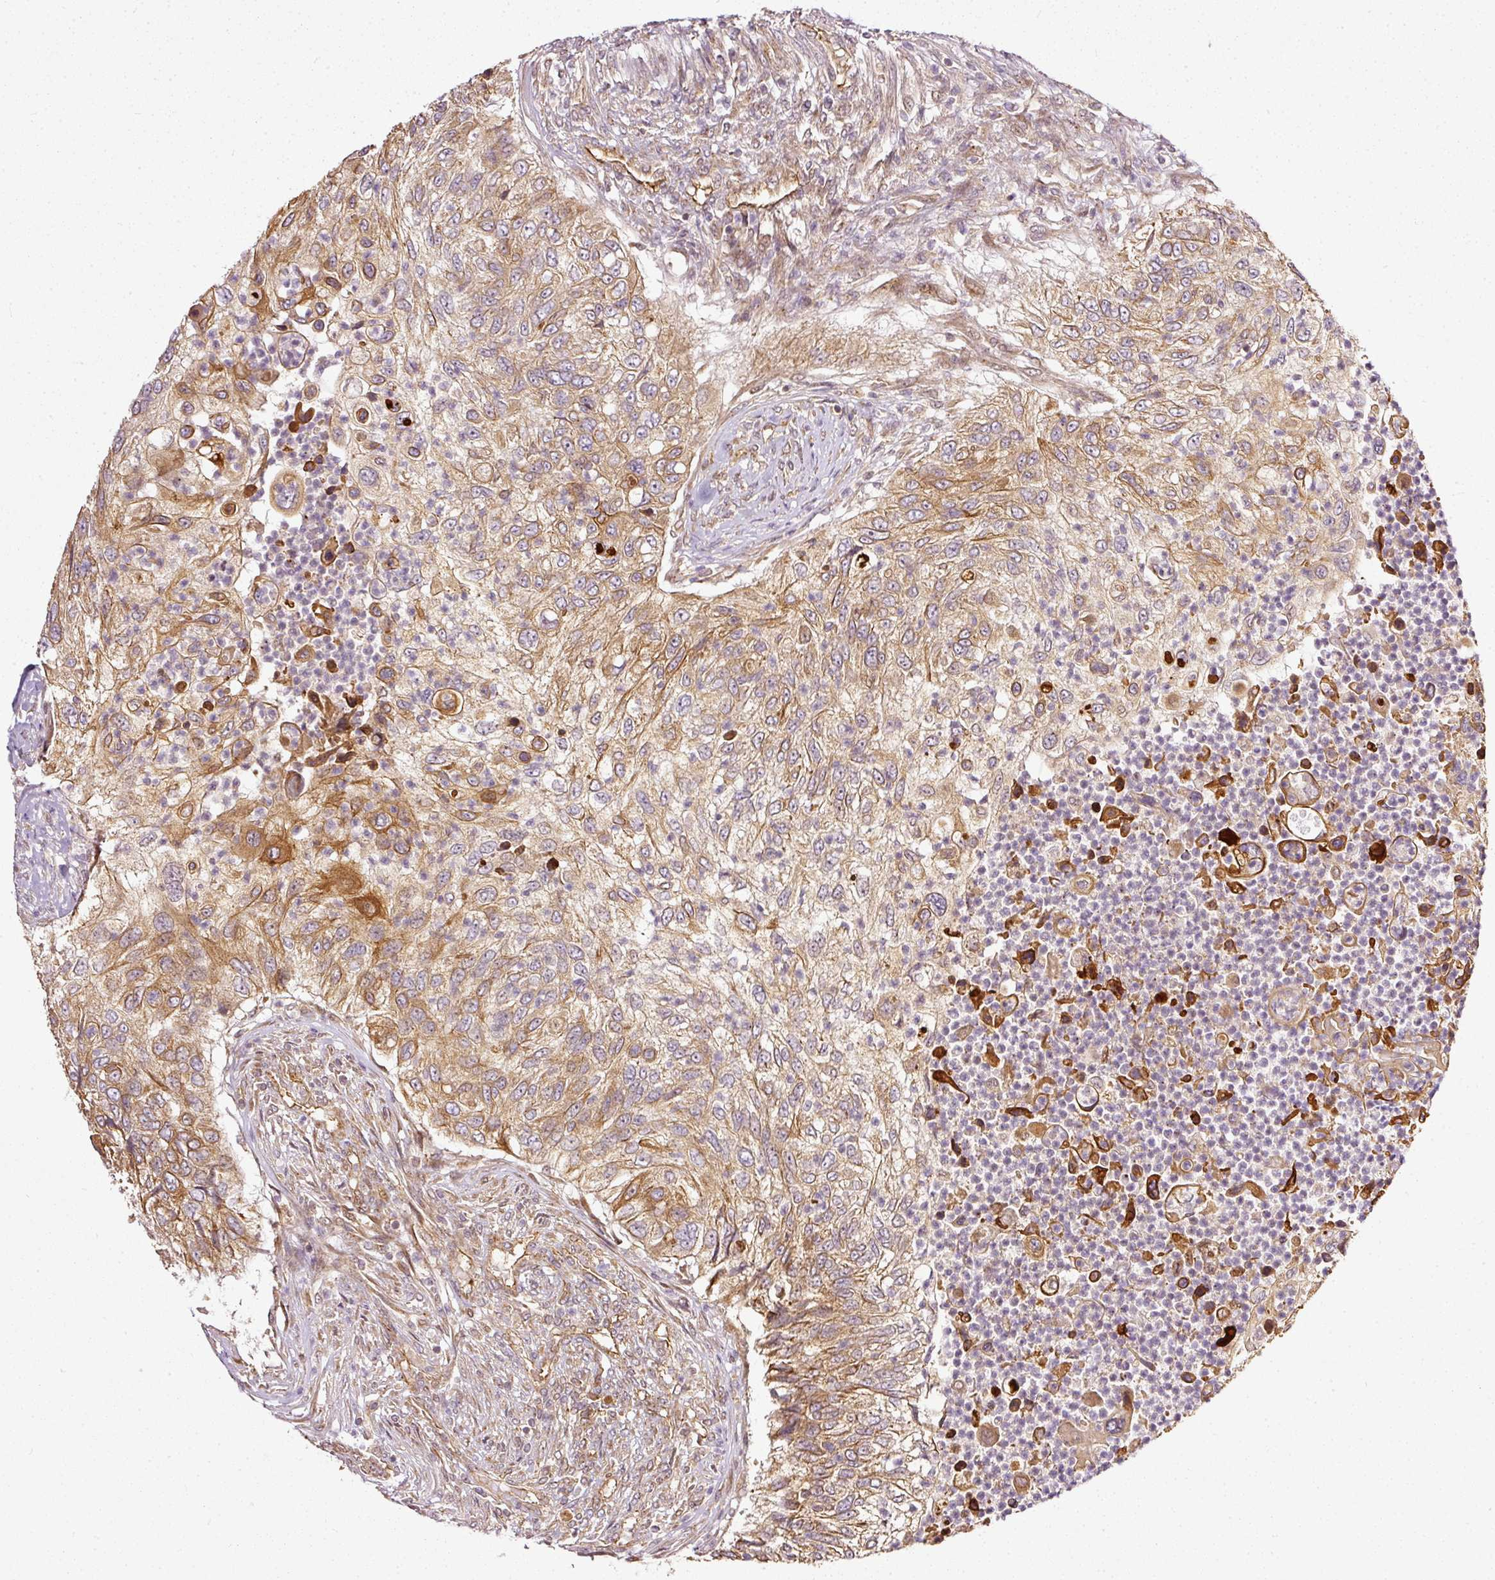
{"staining": {"intensity": "moderate", "quantity": ">75%", "location": "cytoplasmic/membranous"}, "tissue": "urothelial cancer", "cell_type": "Tumor cells", "image_type": "cancer", "snomed": [{"axis": "morphology", "description": "Urothelial carcinoma, High grade"}, {"axis": "topography", "description": "Urinary bladder"}], "caption": "IHC (DAB (3,3'-diaminobenzidine)) staining of high-grade urothelial carcinoma shows moderate cytoplasmic/membranous protein expression in approximately >75% of tumor cells.", "gene": "MIF4GD", "patient": {"sex": "female", "age": 60}}